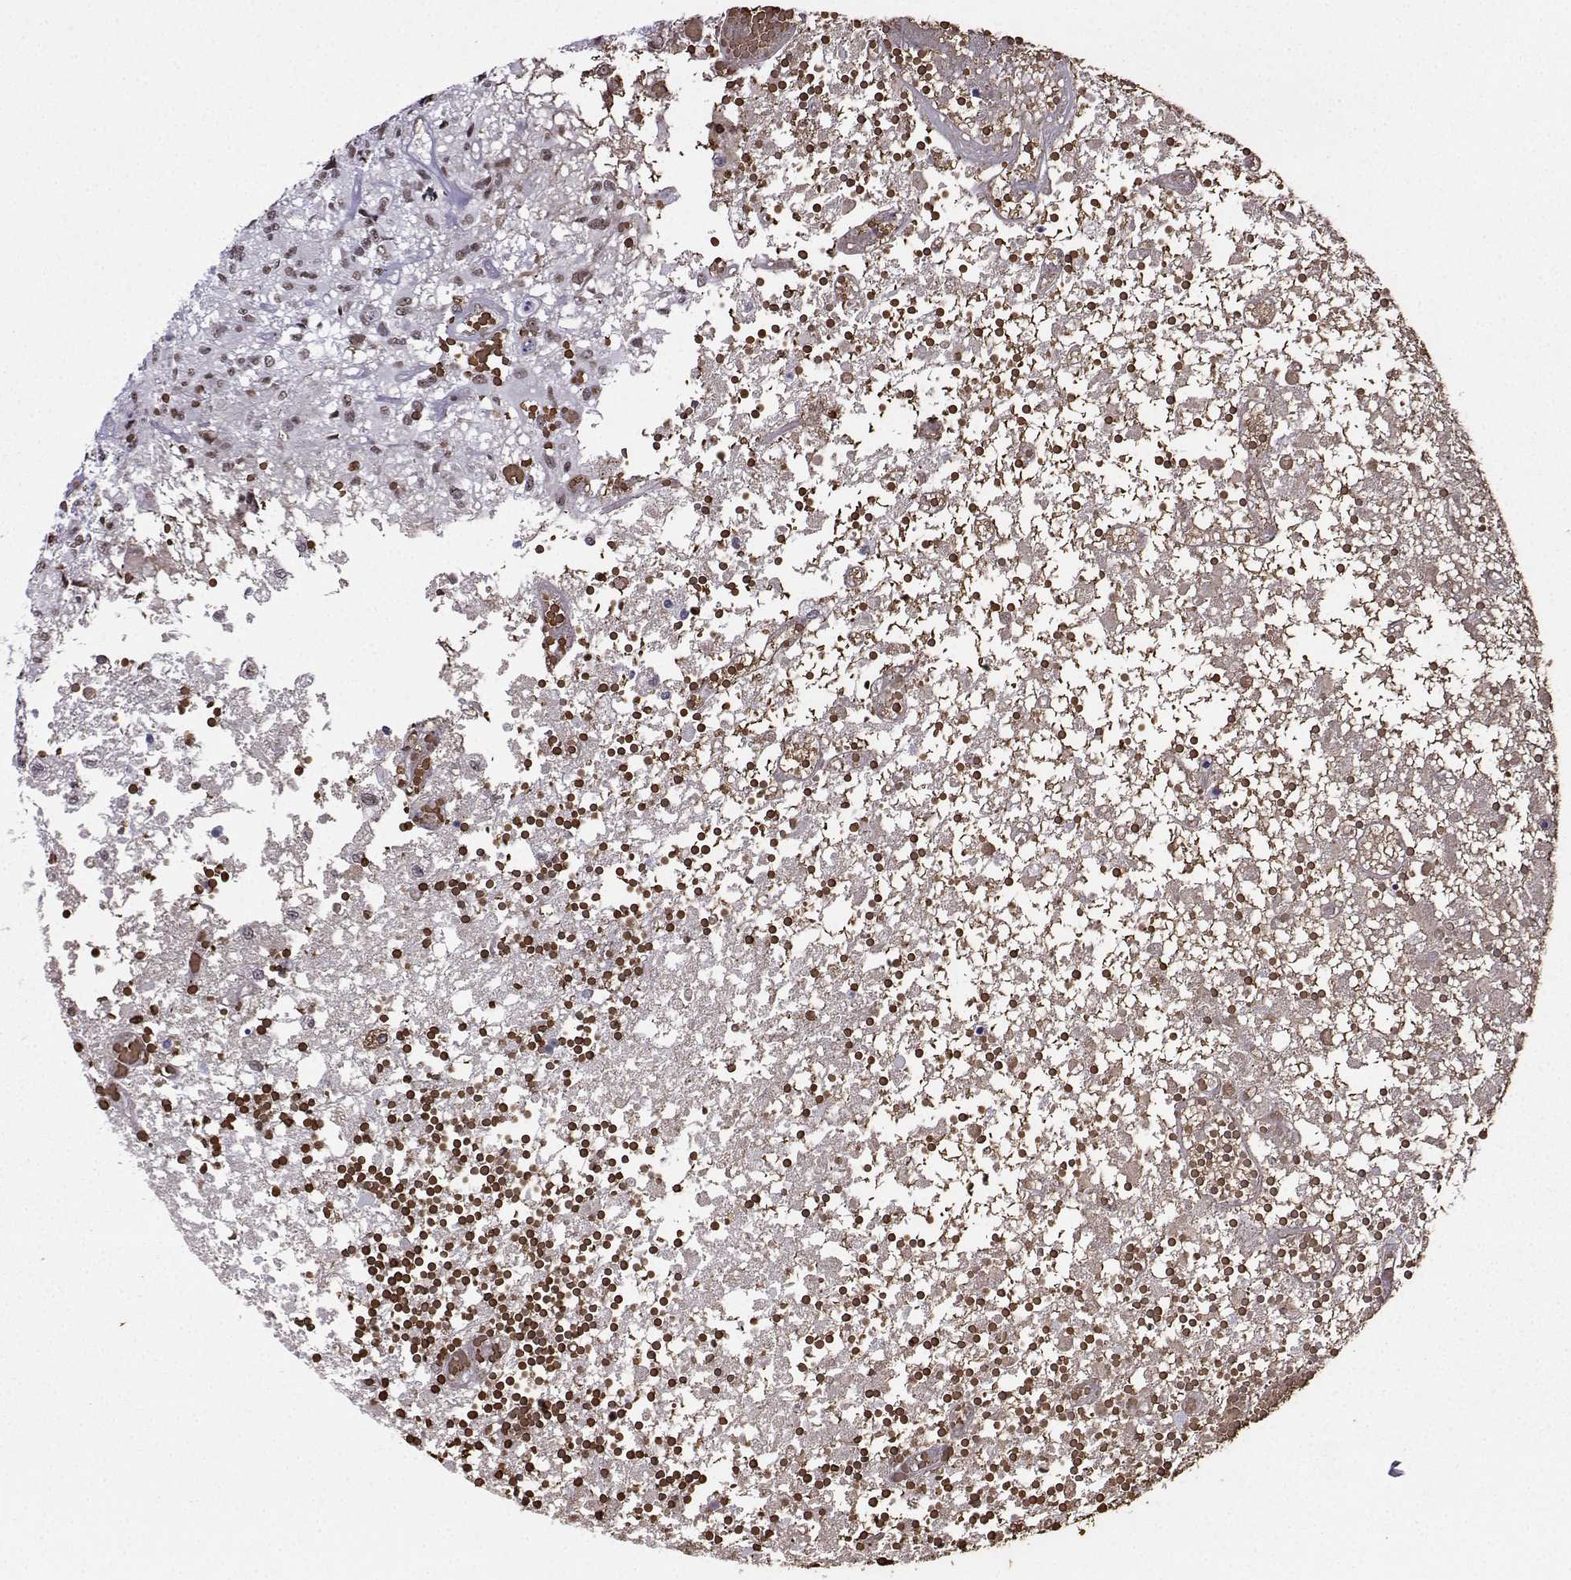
{"staining": {"intensity": "weak", "quantity": ">75%", "location": "nuclear"}, "tissue": "glioma", "cell_type": "Tumor cells", "image_type": "cancer", "snomed": [{"axis": "morphology", "description": "Glioma, malignant, High grade"}, {"axis": "topography", "description": "Brain"}], "caption": "About >75% of tumor cells in glioma display weak nuclear protein staining as visualized by brown immunohistochemical staining.", "gene": "CCNK", "patient": {"sex": "female", "age": 63}}